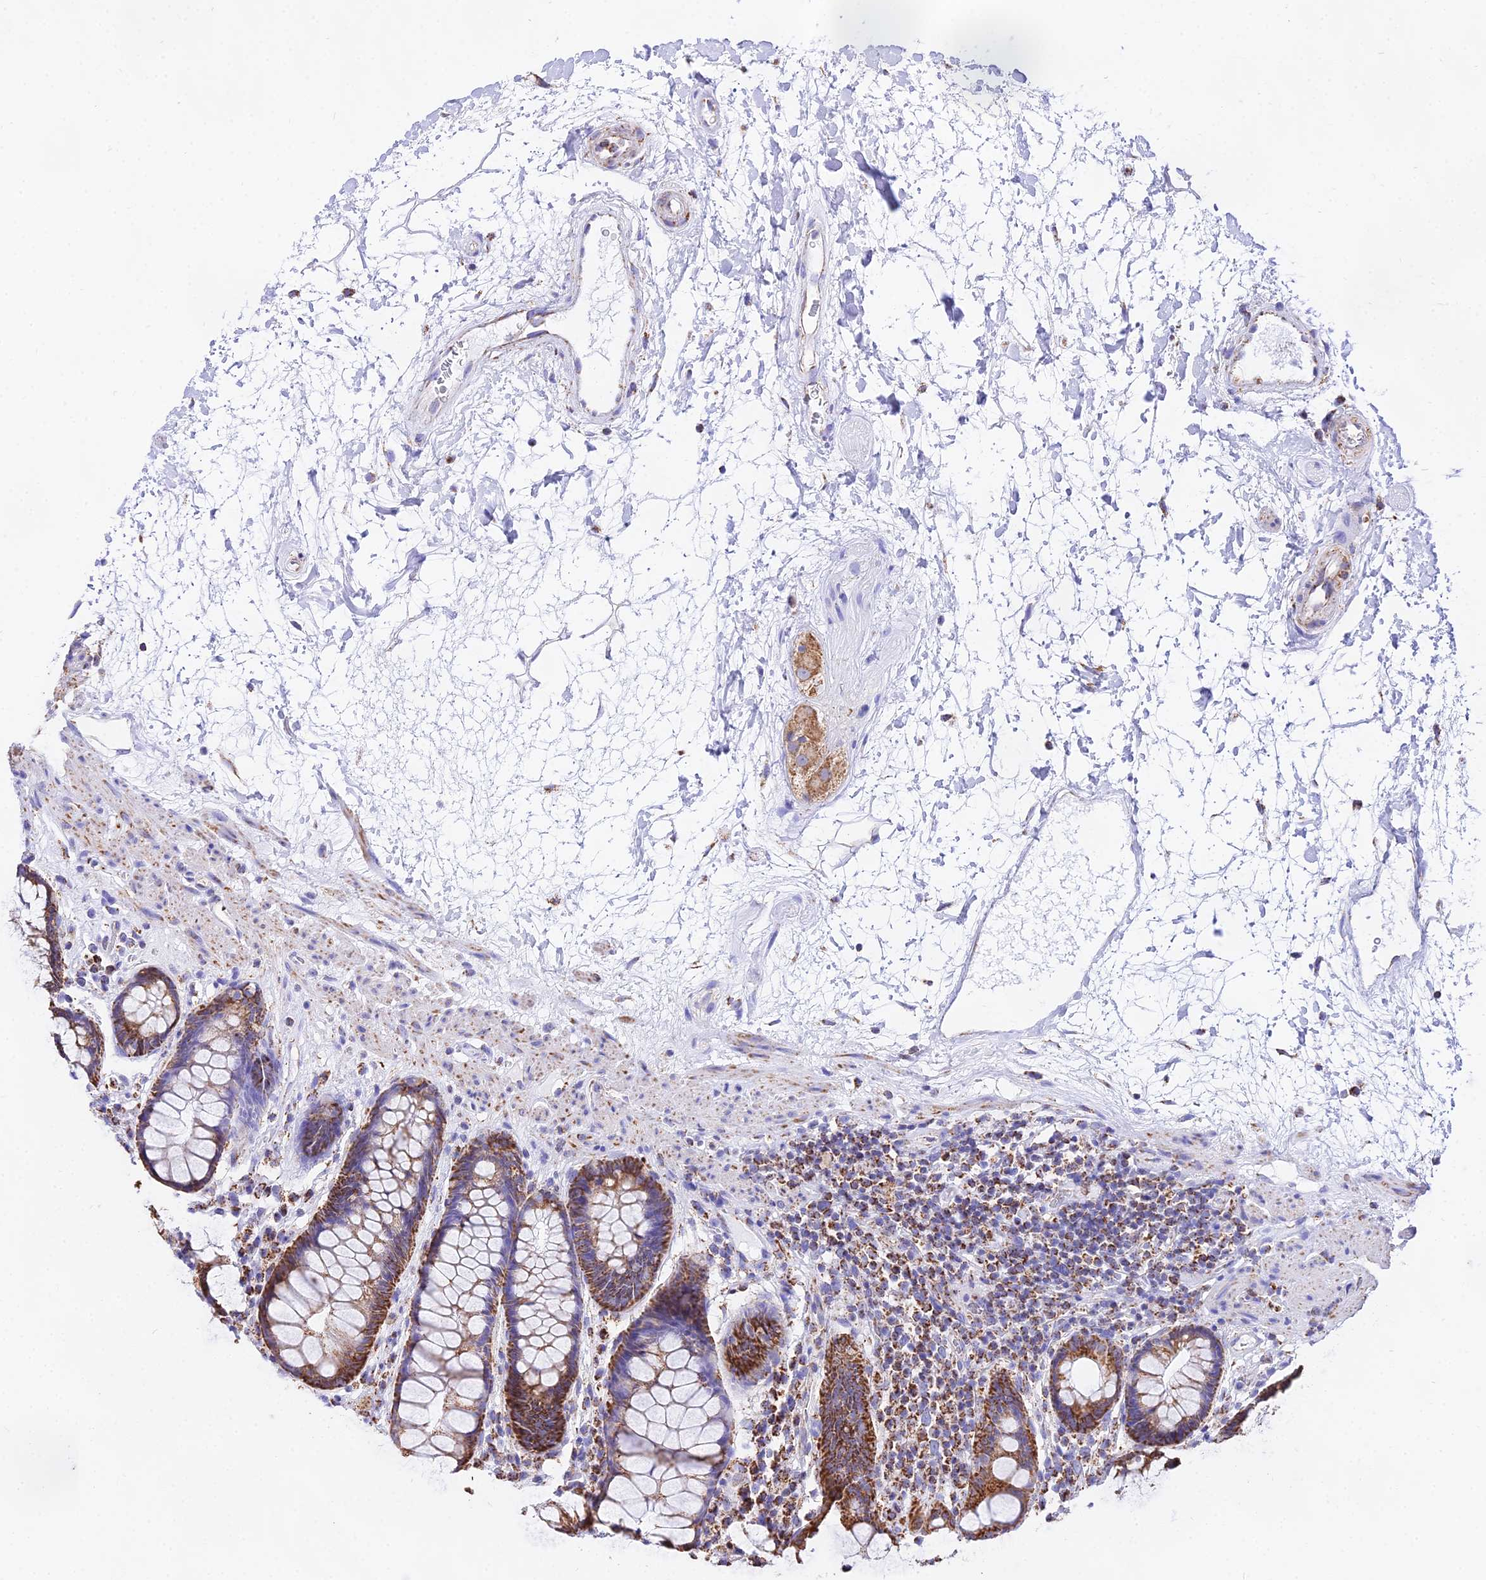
{"staining": {"intensity": "strong", "quantity": ">75%", "location": "cytoplasmic/membranous"}, "tissue": "rectum", "cell_type": "Glandular cells", "image_type": "normal", "snomed": [{"axis": "morphology", "description": "Normal tissue, NOS"}, {"axis": "topography", "description": "Rectum"}], "caption": "Protein staining shows strong cytoplasmic/membranous positivity in approximately >75% of glandular cells in normal rectum.", "gene": "ATP5PD", "patient": {"sex": "male", "age": 64}}